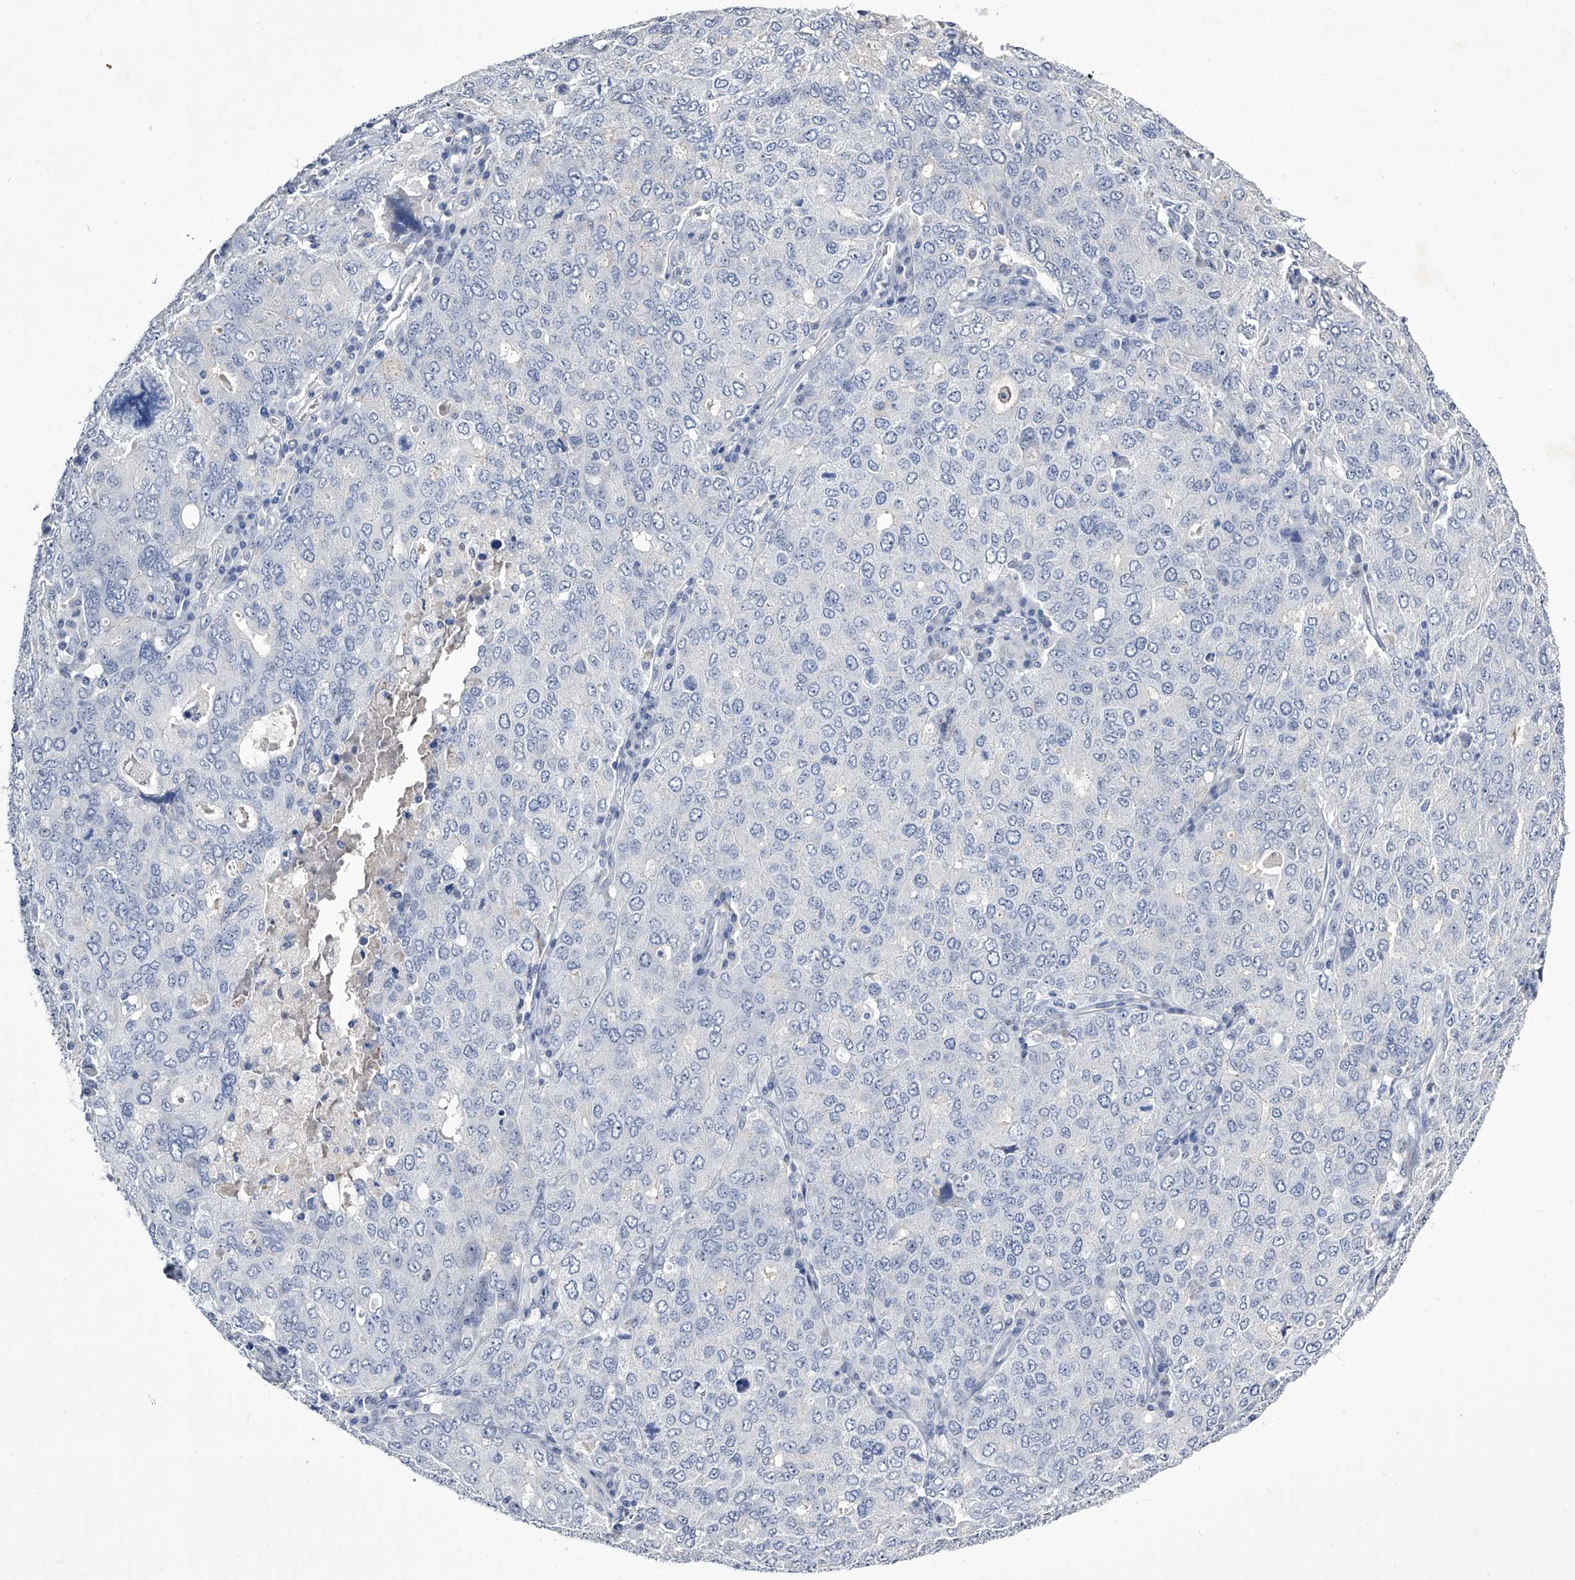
{"staining": {"intensity": "negative", "quantity": "none", "location": "none"}, "tissue": "ovarian cancer", "cell_type": "Tumor cells", "image_type": "cancer", "snomed": [{"axis": "morphology", "description": "Carcinoma, endometroid"}, {"axis": "topography", "description": "Ovary"}], "caption": "This image is of endometroid carcinoma (ovarian) stained with immunohistochemistry to label a protein in brown with the nuclei are counter-stained blue. There is no staining in tumor cells. (Brightfield microscopy of DAB (3,3'-diaminobenzidine) immunohistochemistry at high magnification).", "gene": "CRISP2", "patient": {"sex": "female", "age": 62}}